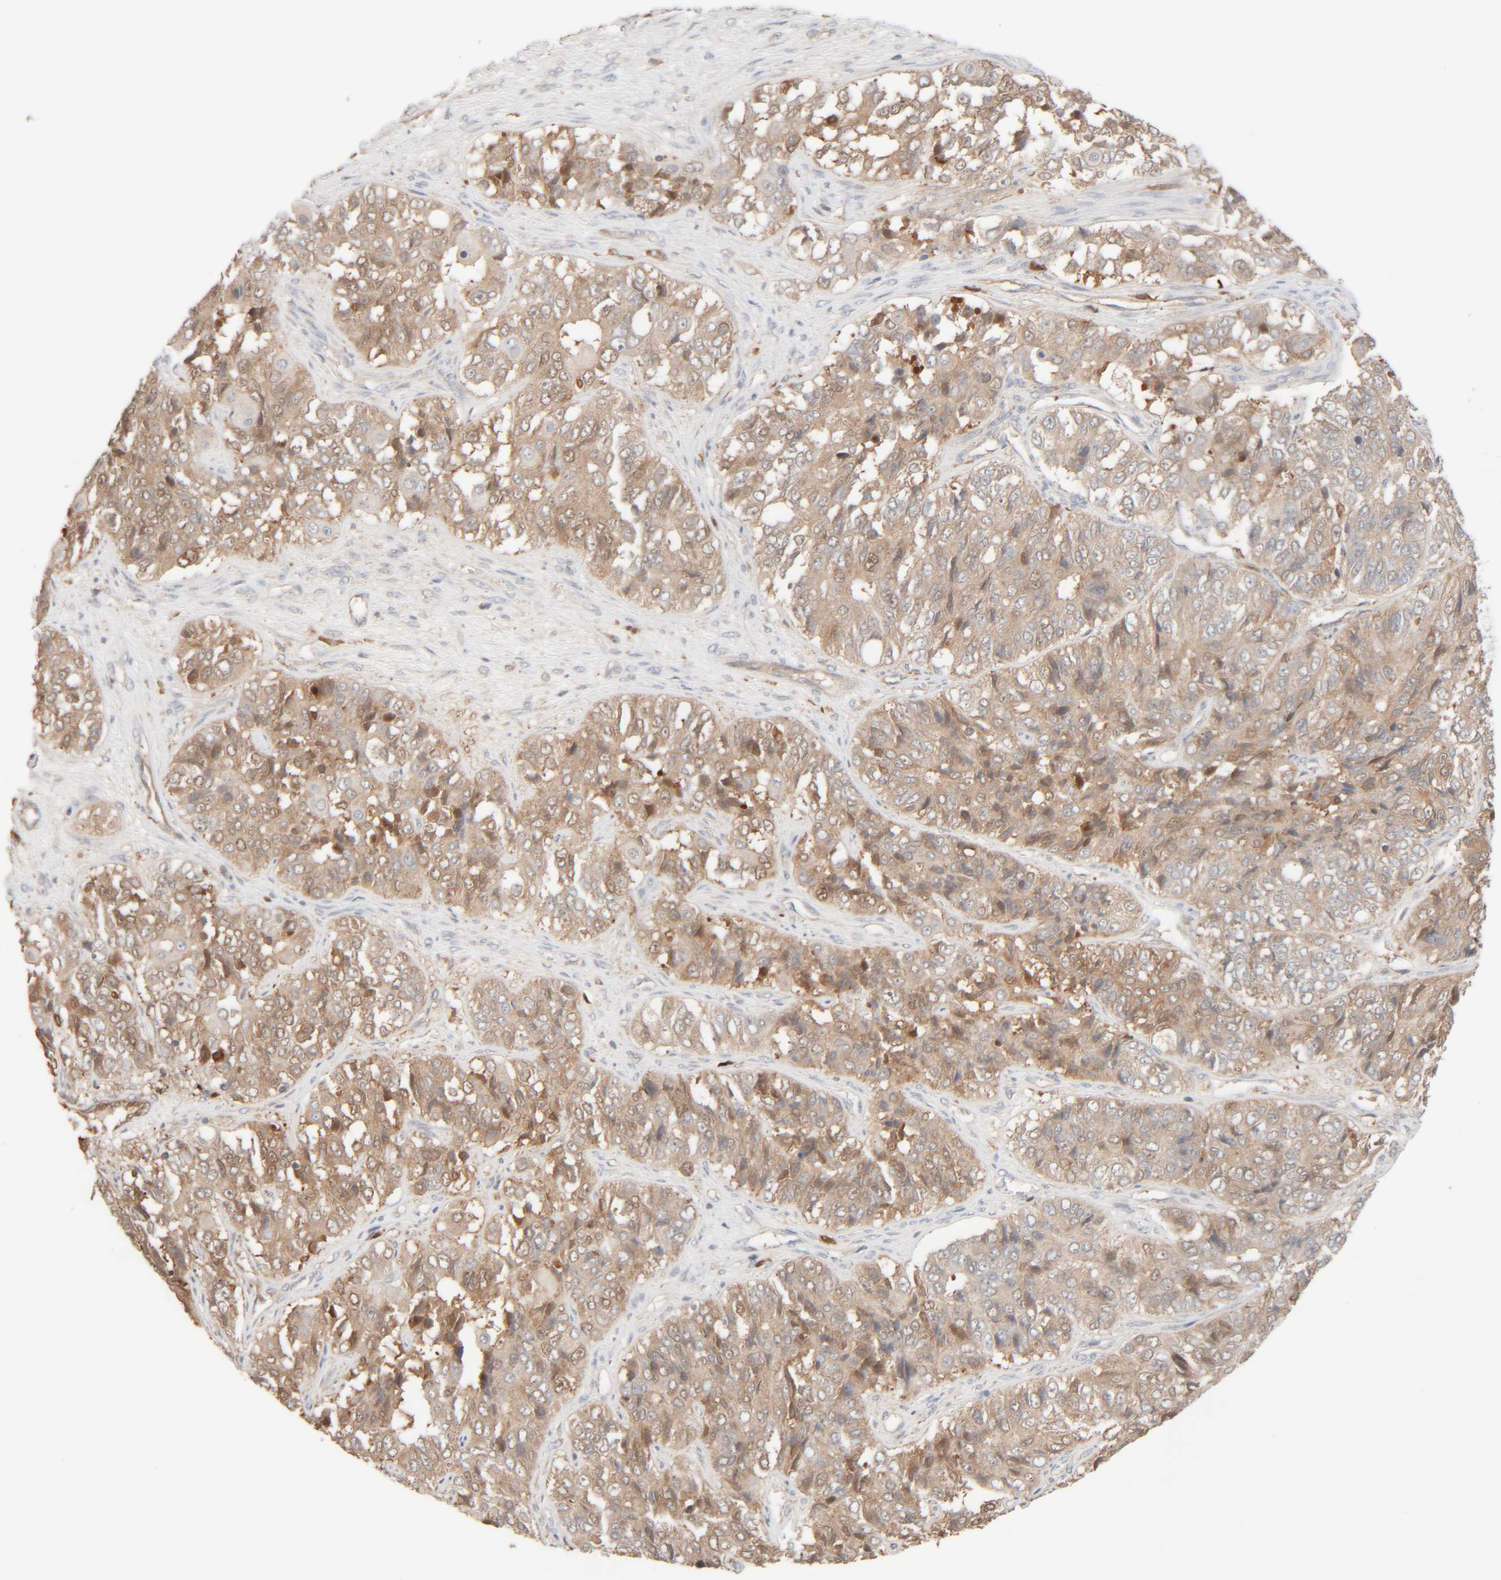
{"staining": {"intensity": "weak", "quantity": ">75%", "location": "cytoplasmic/membranous"}, "tissue": "ovarian cancer", "cell_type": "Tumor cells", "image_type": "cancer", "snomed": [{"axis": "morphology", "description": "Carcinoma, endometroid"}, {"axis": "topography", "description": "Ovary"}], "caption": "A low amount of weak cytoplasmic/membranous expression is present in approximately >75% of tumor cells in ovarian cancer tissue. Nuclei are stained in blue.", "gene": "TMEM192", "patient": {"sex": "female", "age": 51}}